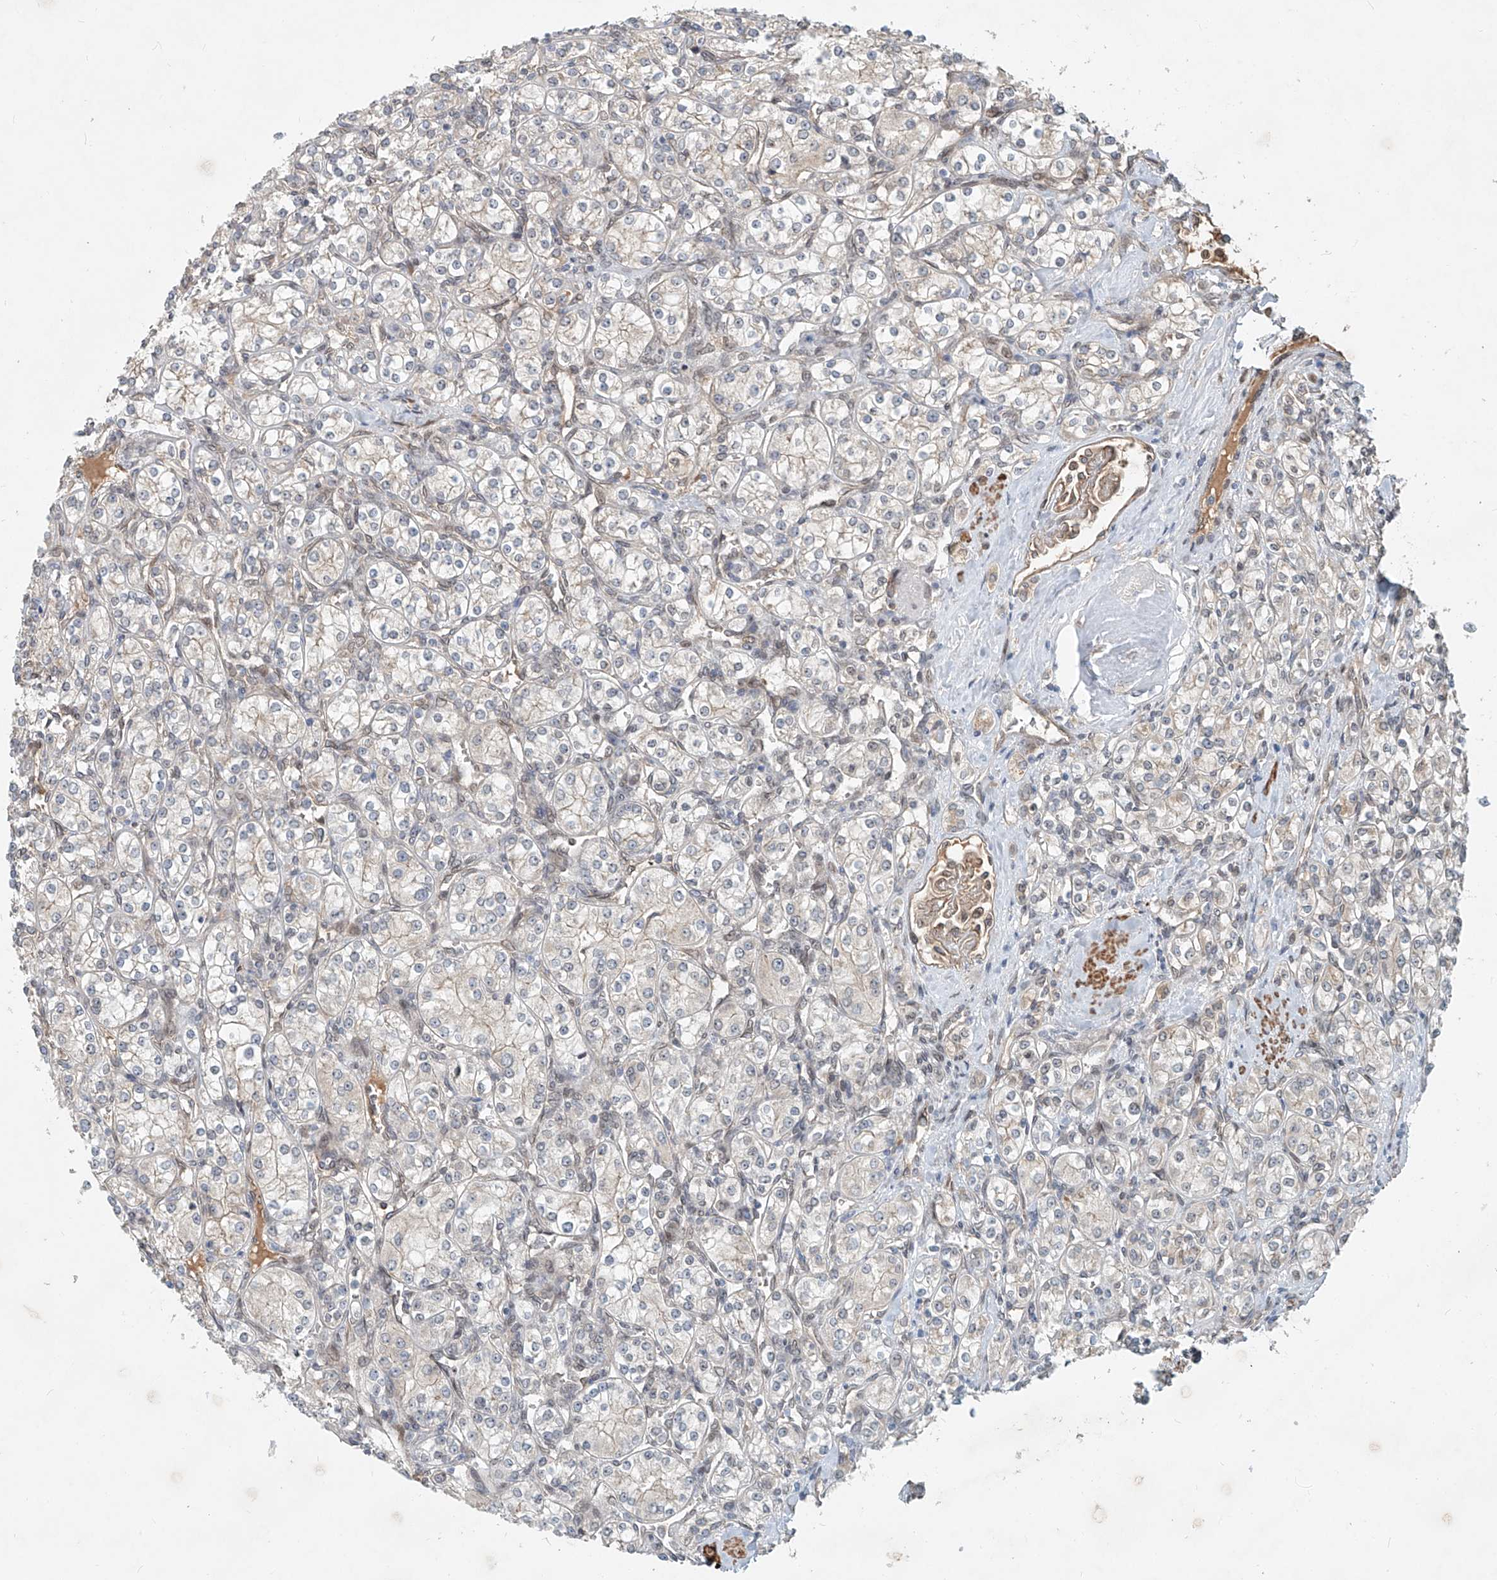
{"staining": {"intensity": "negative", "quantity": "none", "location": "none"}, "tissue": "renal cancer", "cell_type": "Tumor cells", "image_type": "cancer", "snomed": [{"axis": "morphology", "description": "Adenocarcinoma, NOS"}, {"axis": "topography", "description": "Kidney"}], "caption": "A photomicrograph of renal cancer stained for a protein reveals no brown staining in tumor cells.", "gene": "SASH1", "patient": {"sex": "male", "age": 77}}